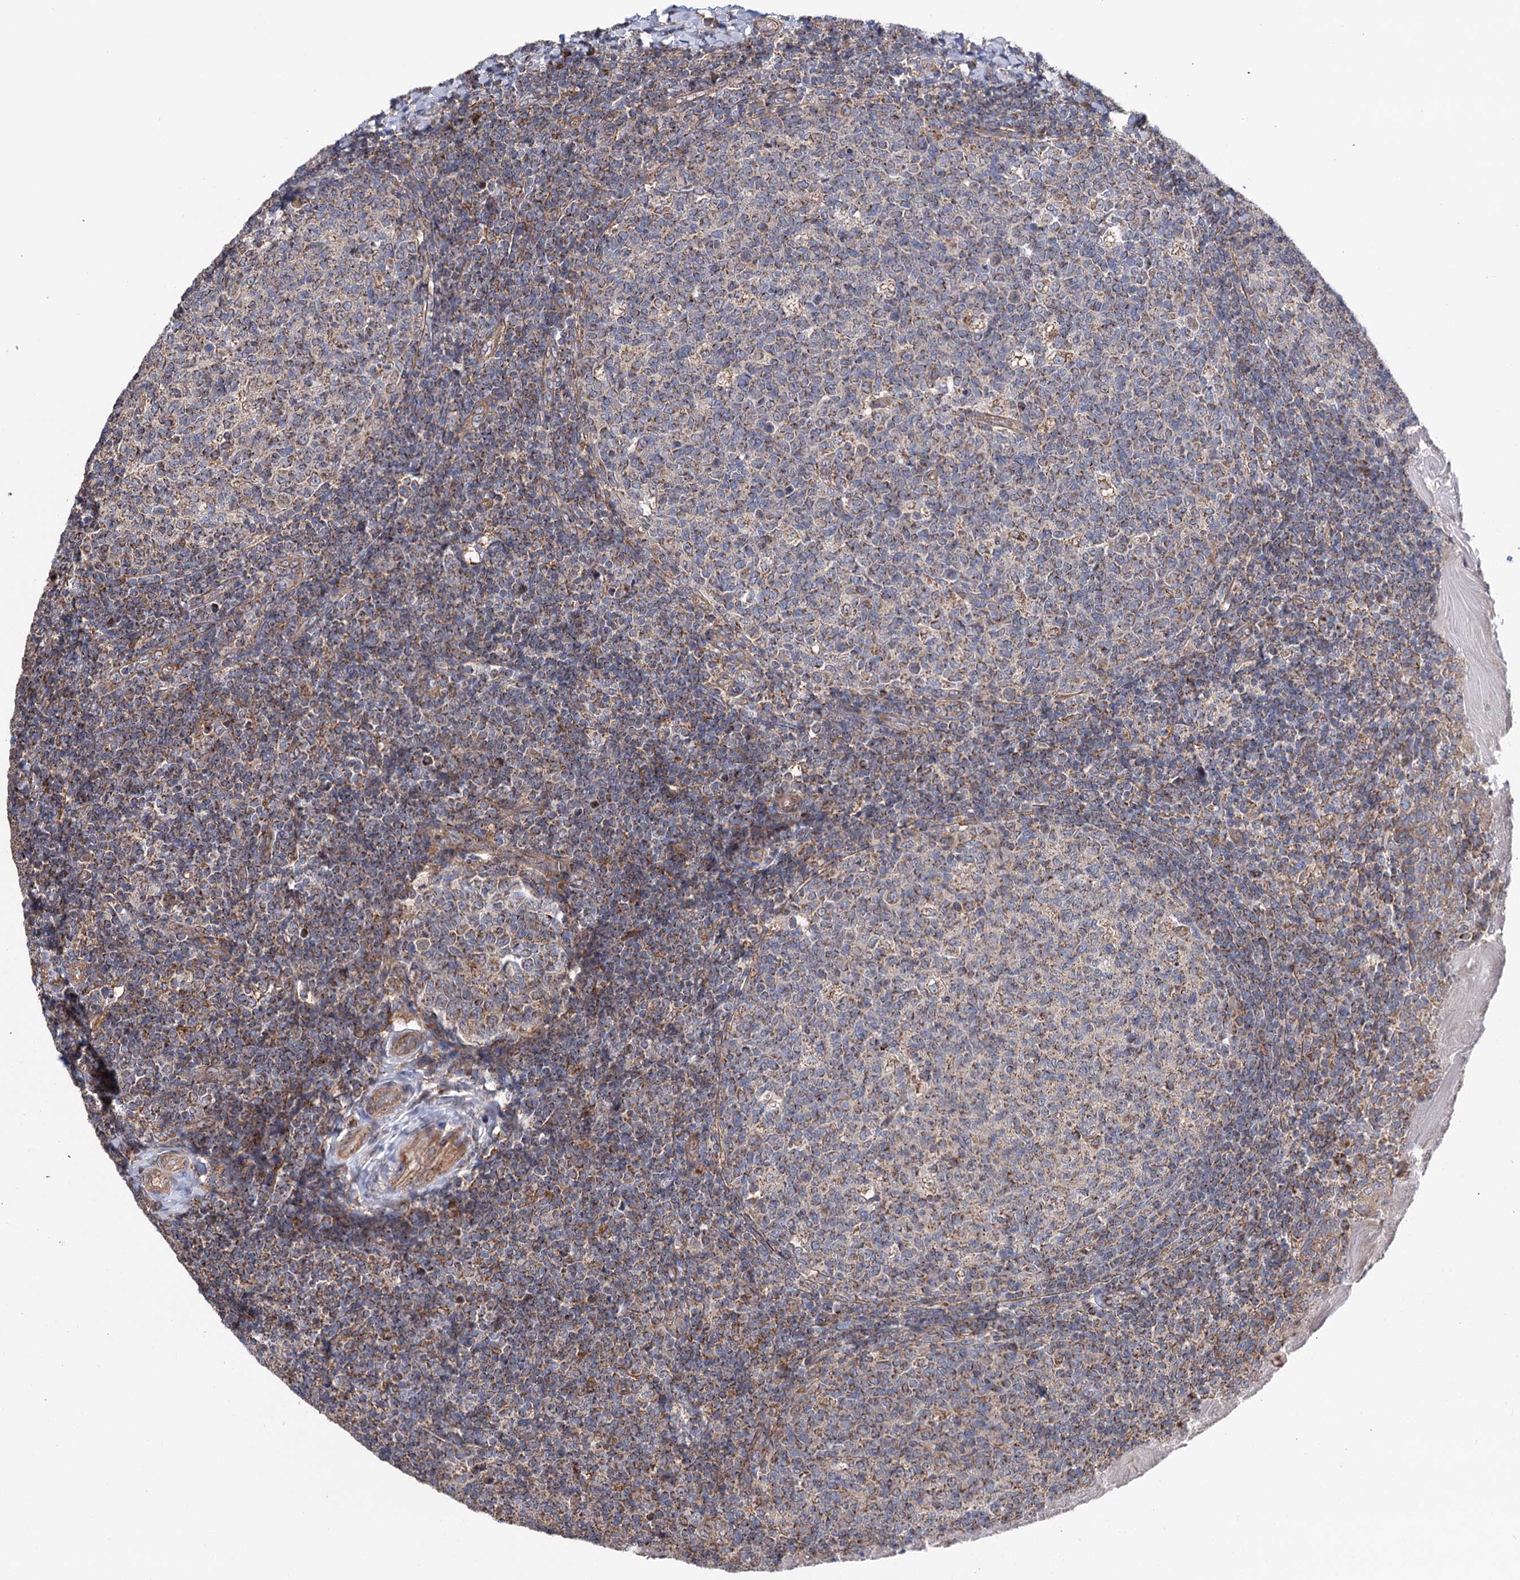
{"staining": {"intensity": "moderate", "quantity": "25%-75%", "location": "cytoplasmic/membranous"}, "tissue": "tonsil", "cell_type": "Germinal center cells", "image_type": "normal", "snomed": [{"axis": "morphology", "description": "Normal tissue, NOS"}, {"axis": "topography", "description": "Tonsil"}], "caption": "Immunohistochemical staining of benign human tonsil displays 25%-75% levels of moderate cytoplasmic/membranous protein positivity in approximately 25%-75% of germinal center cells. The protein of interest is stained brown, and the nuclei are stained in blue (DAB IHC with brightfield microscopy, high magnification).", "gene": "SUCLA2", "patient": {"sex": "female", "age": 19}}